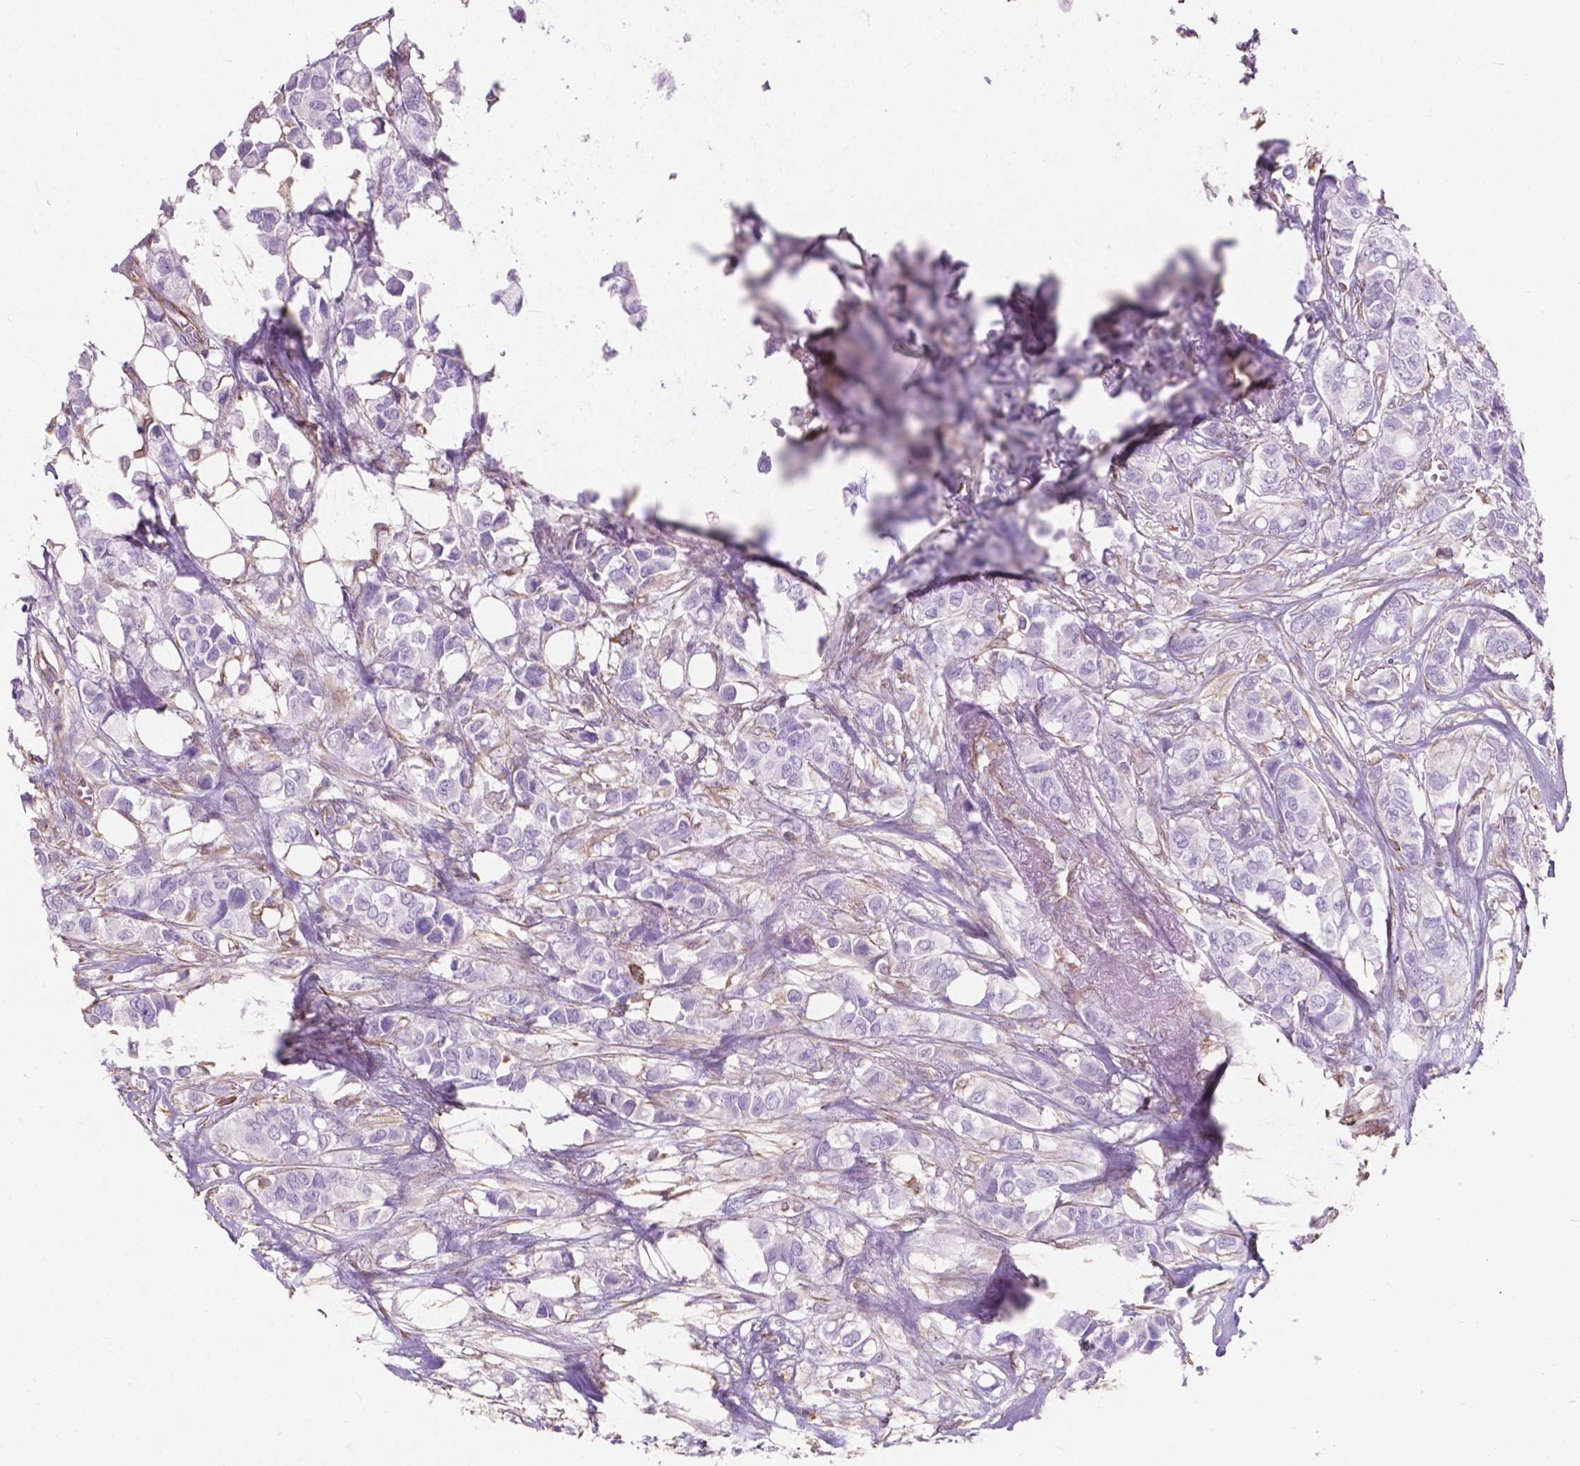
{"staining": {"intensity": "negative", "quantity": "none", "location": "none"}, "tissue": "breast cancer", "cell_type": "Tumor cells", "image_type": "cancer", "snomed": [{"axis": "morphology", "description": "Duct carcinoma"}, {"axis": "topography", "description": "Breast"}], "caption": "Immunohistochemical staining of human breast cancer displays no significant positivity in tumor cells.", "gene": "AMOT", "patient": {"sex": "female", "age": 85}}